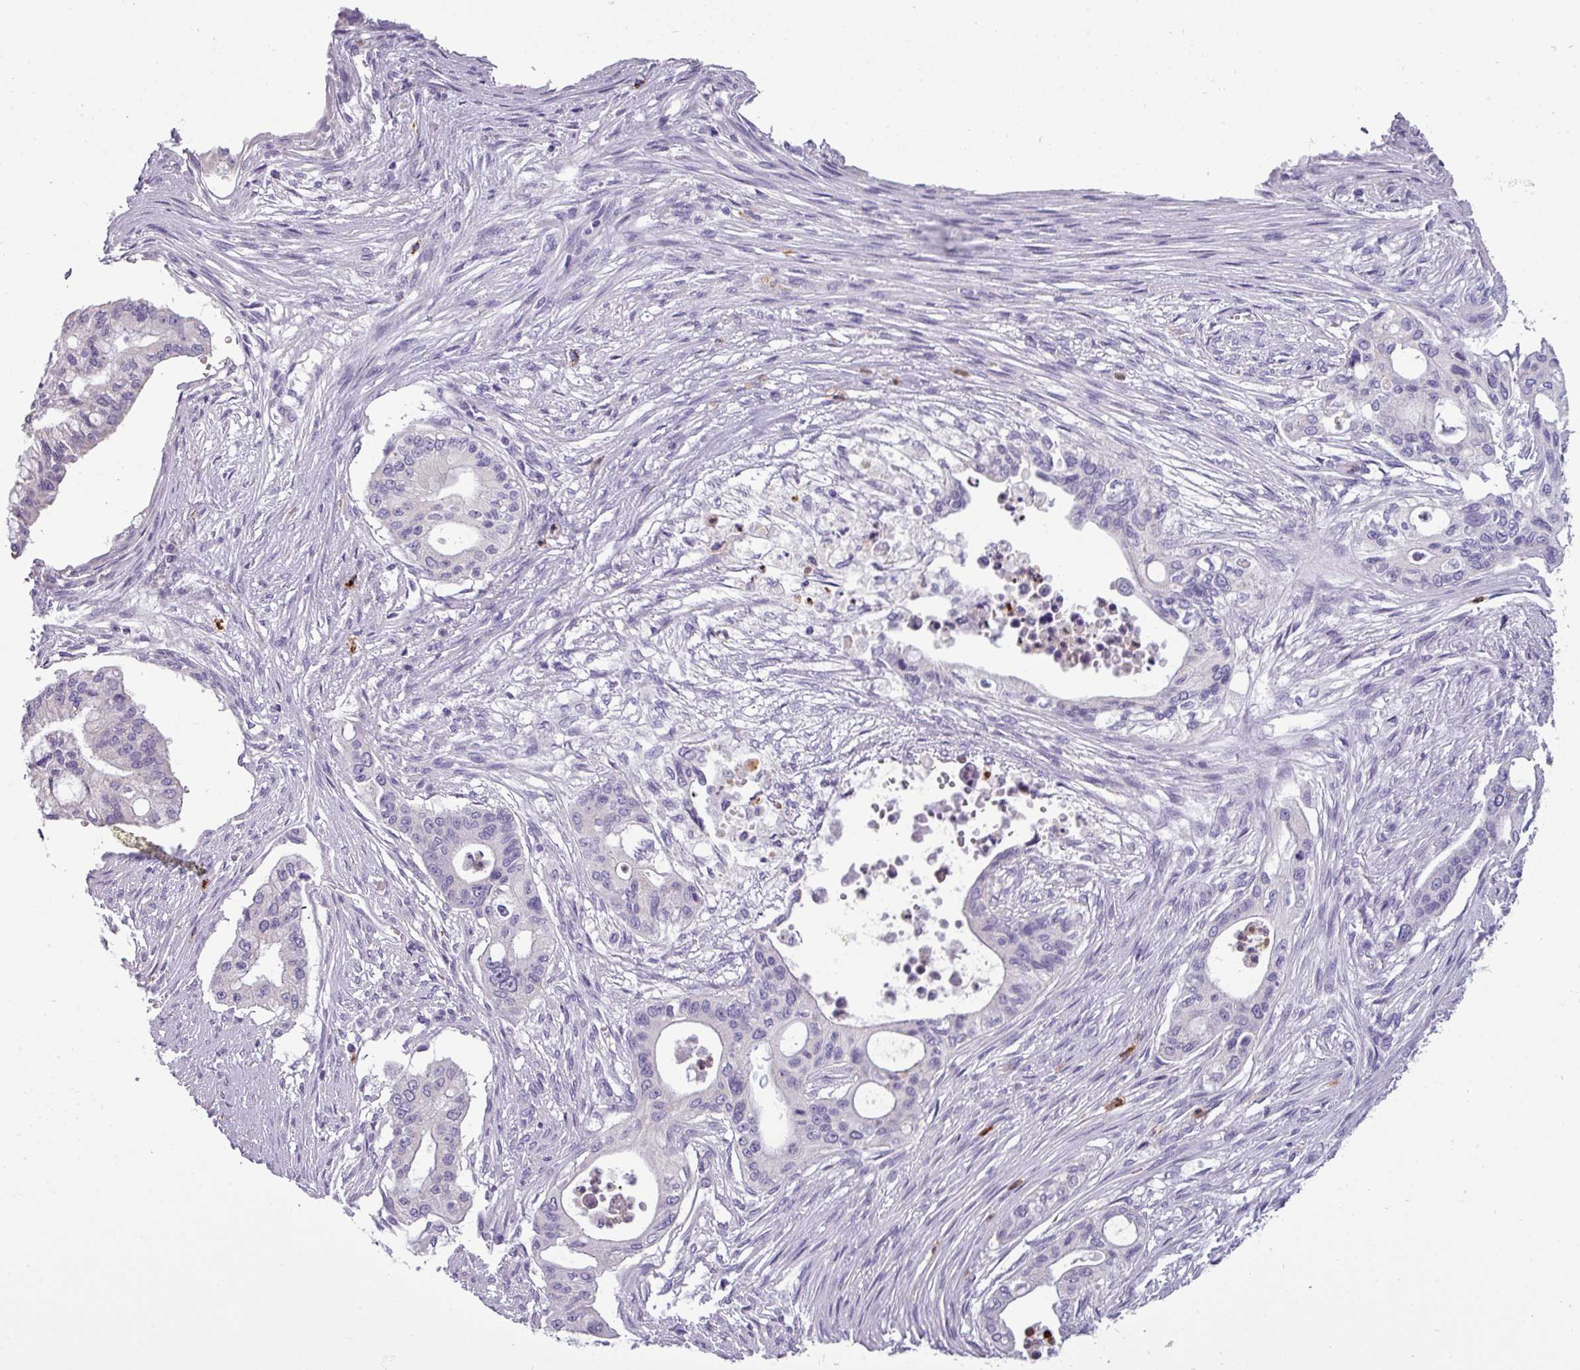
{"staining": {"intensity": "negative", "quantity": "none", "location": "none"}, "tissue": "pancreatic cancer", "cell_type": "Tumor cells", "image_type": "cancer", "snomed": [{"axis": "morphology", "description": "Adenocarcinoma, NOS"}, {"axis": "topography", "description": "Pancreas"}], "caption": "DAB (3,3'-diaminobenzidine) immunohistochemical staining of human pancreatic cancer reveals no significant positivity in tumor cells. The staining was performed using DAB to visualize the protein expression in brown, while the nuclei were stained in blue with hematoxylin (Magnification: 20x).", "gene": "TRIM39", "patient": {"sex": "male", "age": 46}}